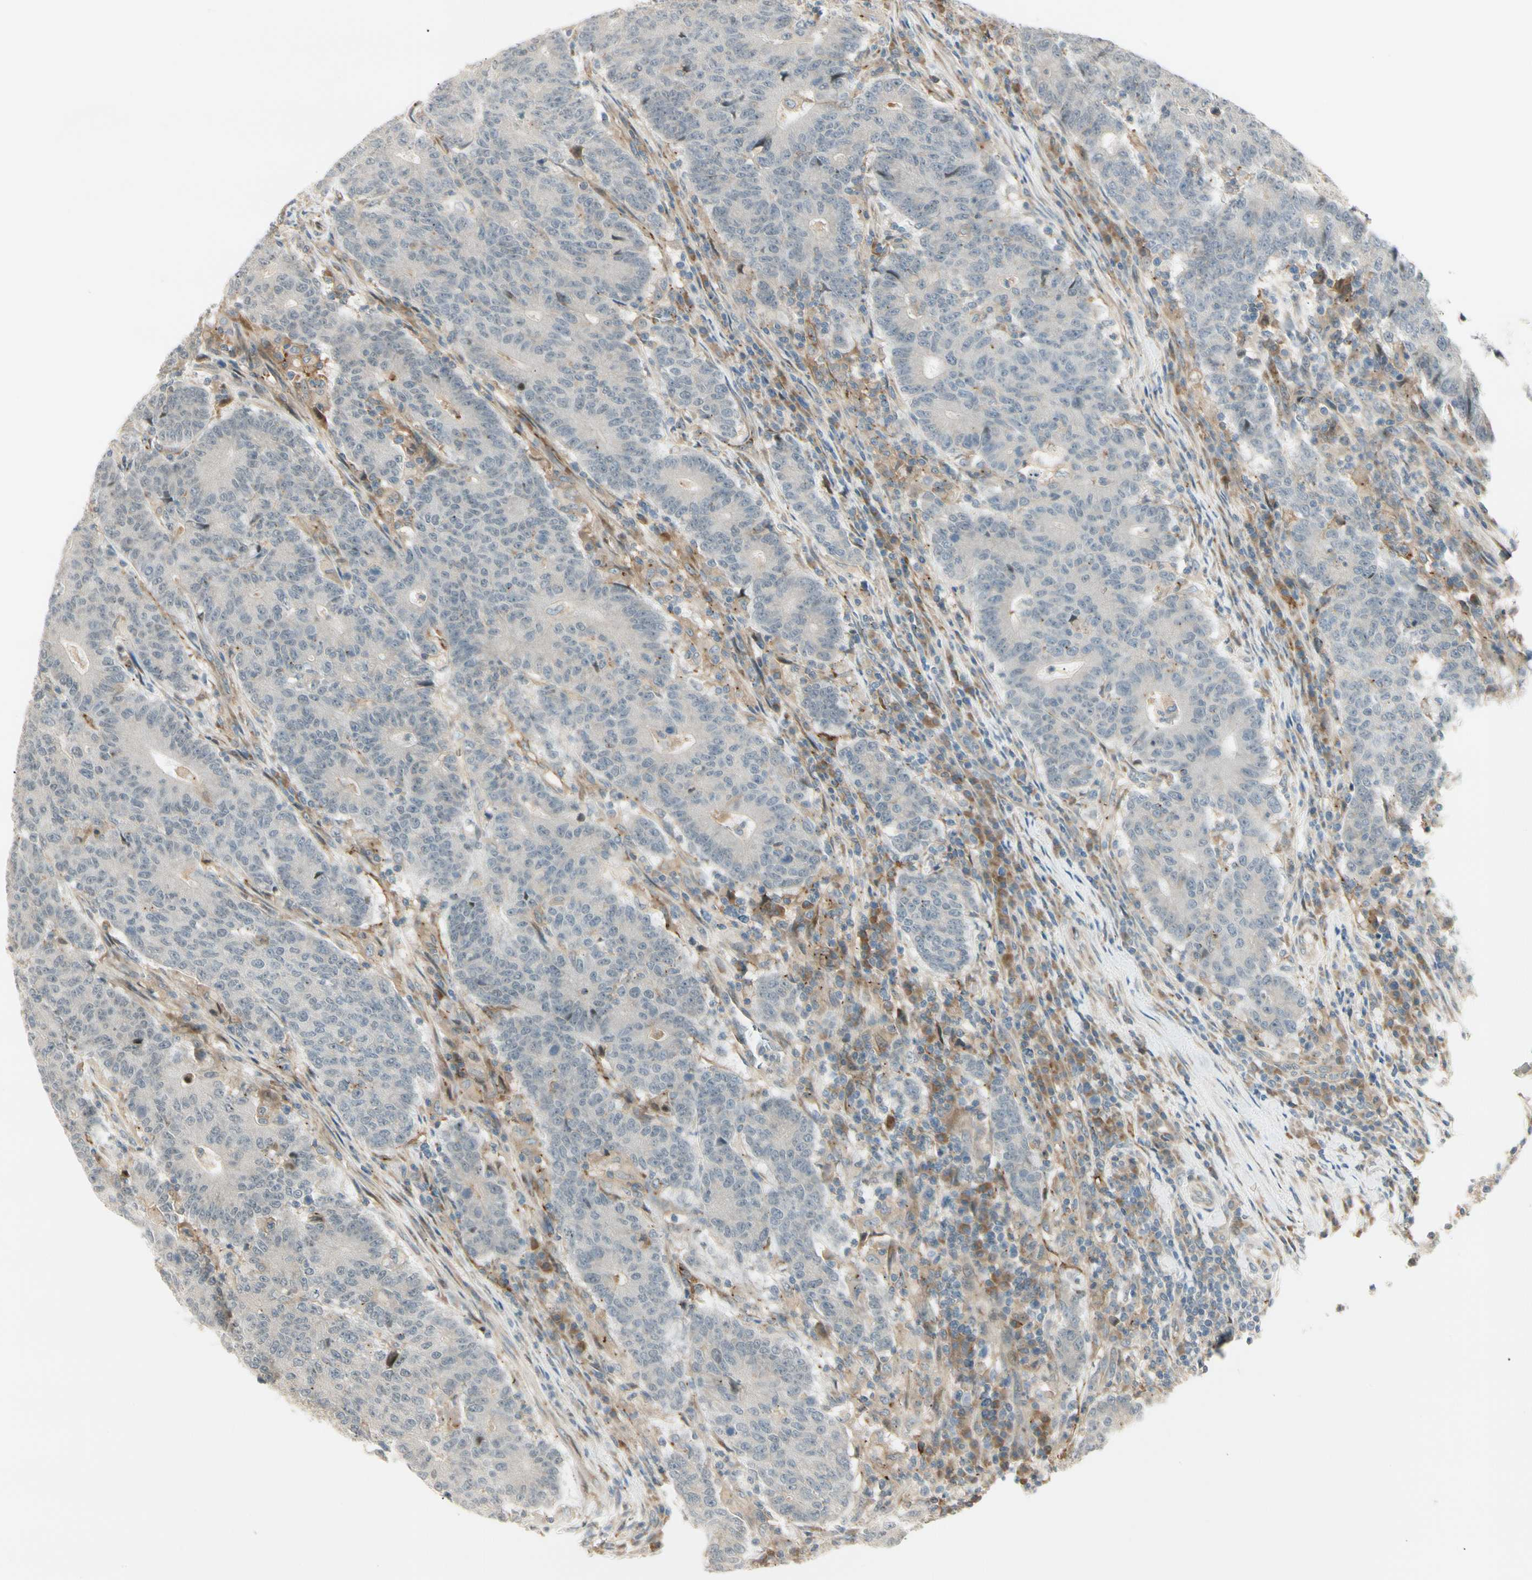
{"staining": {"intensity": "negative", "quantity": "none", "location": "none"}, "tissue": "colorectal cancer", "cell_type": "Tumor cells", "image_type": "cancer", "snomed": [{"axis": "morphology", "description": "Normal tissue, NOS"}, {"axis": "morphology", "description": "Adenocarcinoma, NOS"}, {"axis": "topography", "description": "Colon"}], "caption": "Immunohistochemistry of human colorectal adenocarcinoma shows no positivity in tumor cells.", "gene": "FNDC3B", "patient": {"sex": "female", "age": 75}}